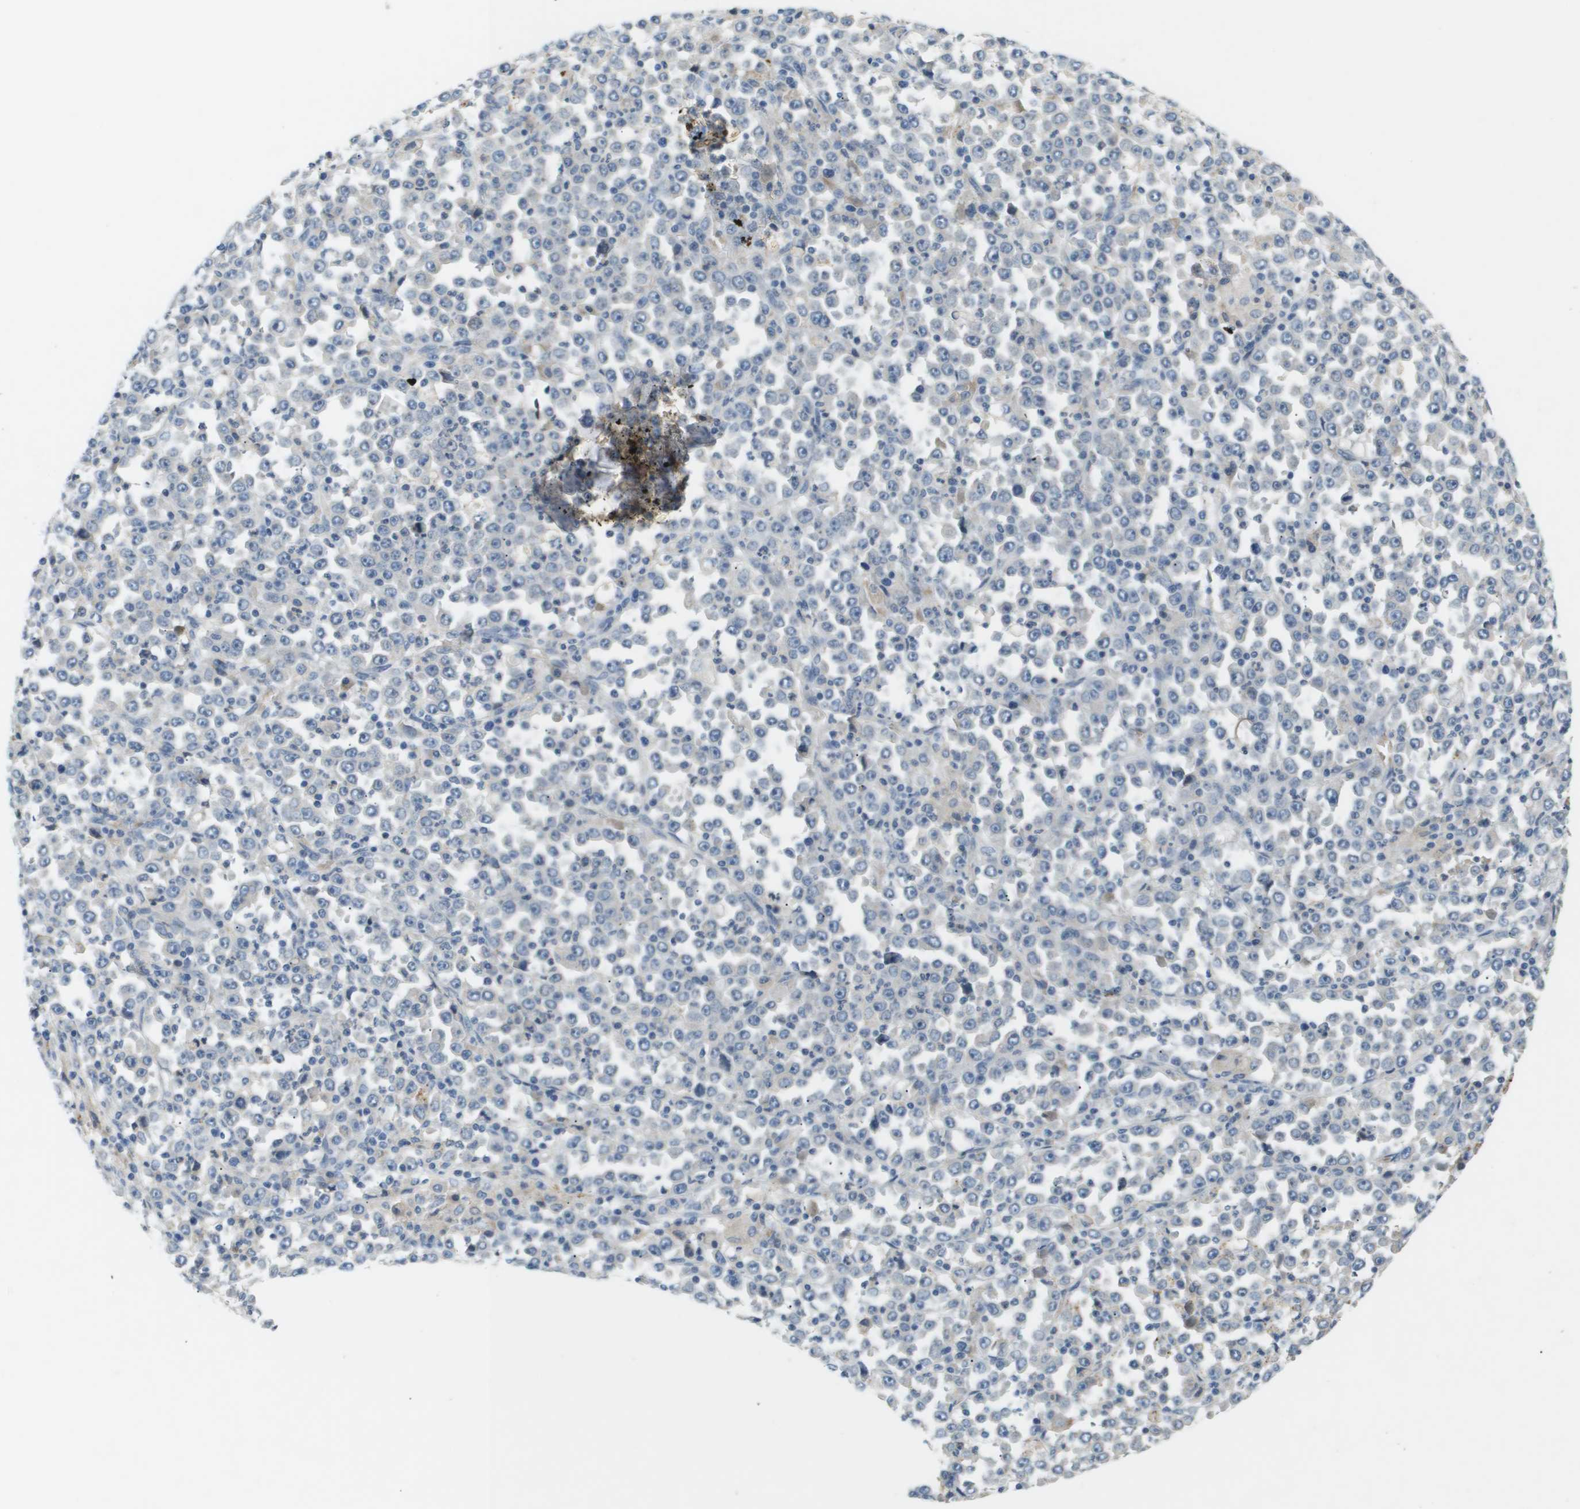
{"staining": {"intensity": "negative", "quantity": "none", "location": "none"}, "tissue": "stomach cancer", "cell_type": "Tumor cells", "image_type": "cancer", "snomed": [{"axis": "morphology", "description": "Normal tissue, NOS"}, {"axis": "morphology", "description": "Adenocarcinoma, NOS"}, {"axis": "topography", "description": "Stomach, upper"}, {"axis": "topography", "description": "Stomach"}], "caption": "Micrograph shows no significant protein expression in tumor cells of adenocarcinoma (stomach). The staining is performed using DAB (3,3'-diaminobenzidine) brown chromogen with nuclei counter-stained in using hematoxylin.", "gene": "VTN", "patient": {"sex": "male", "age": 59}}